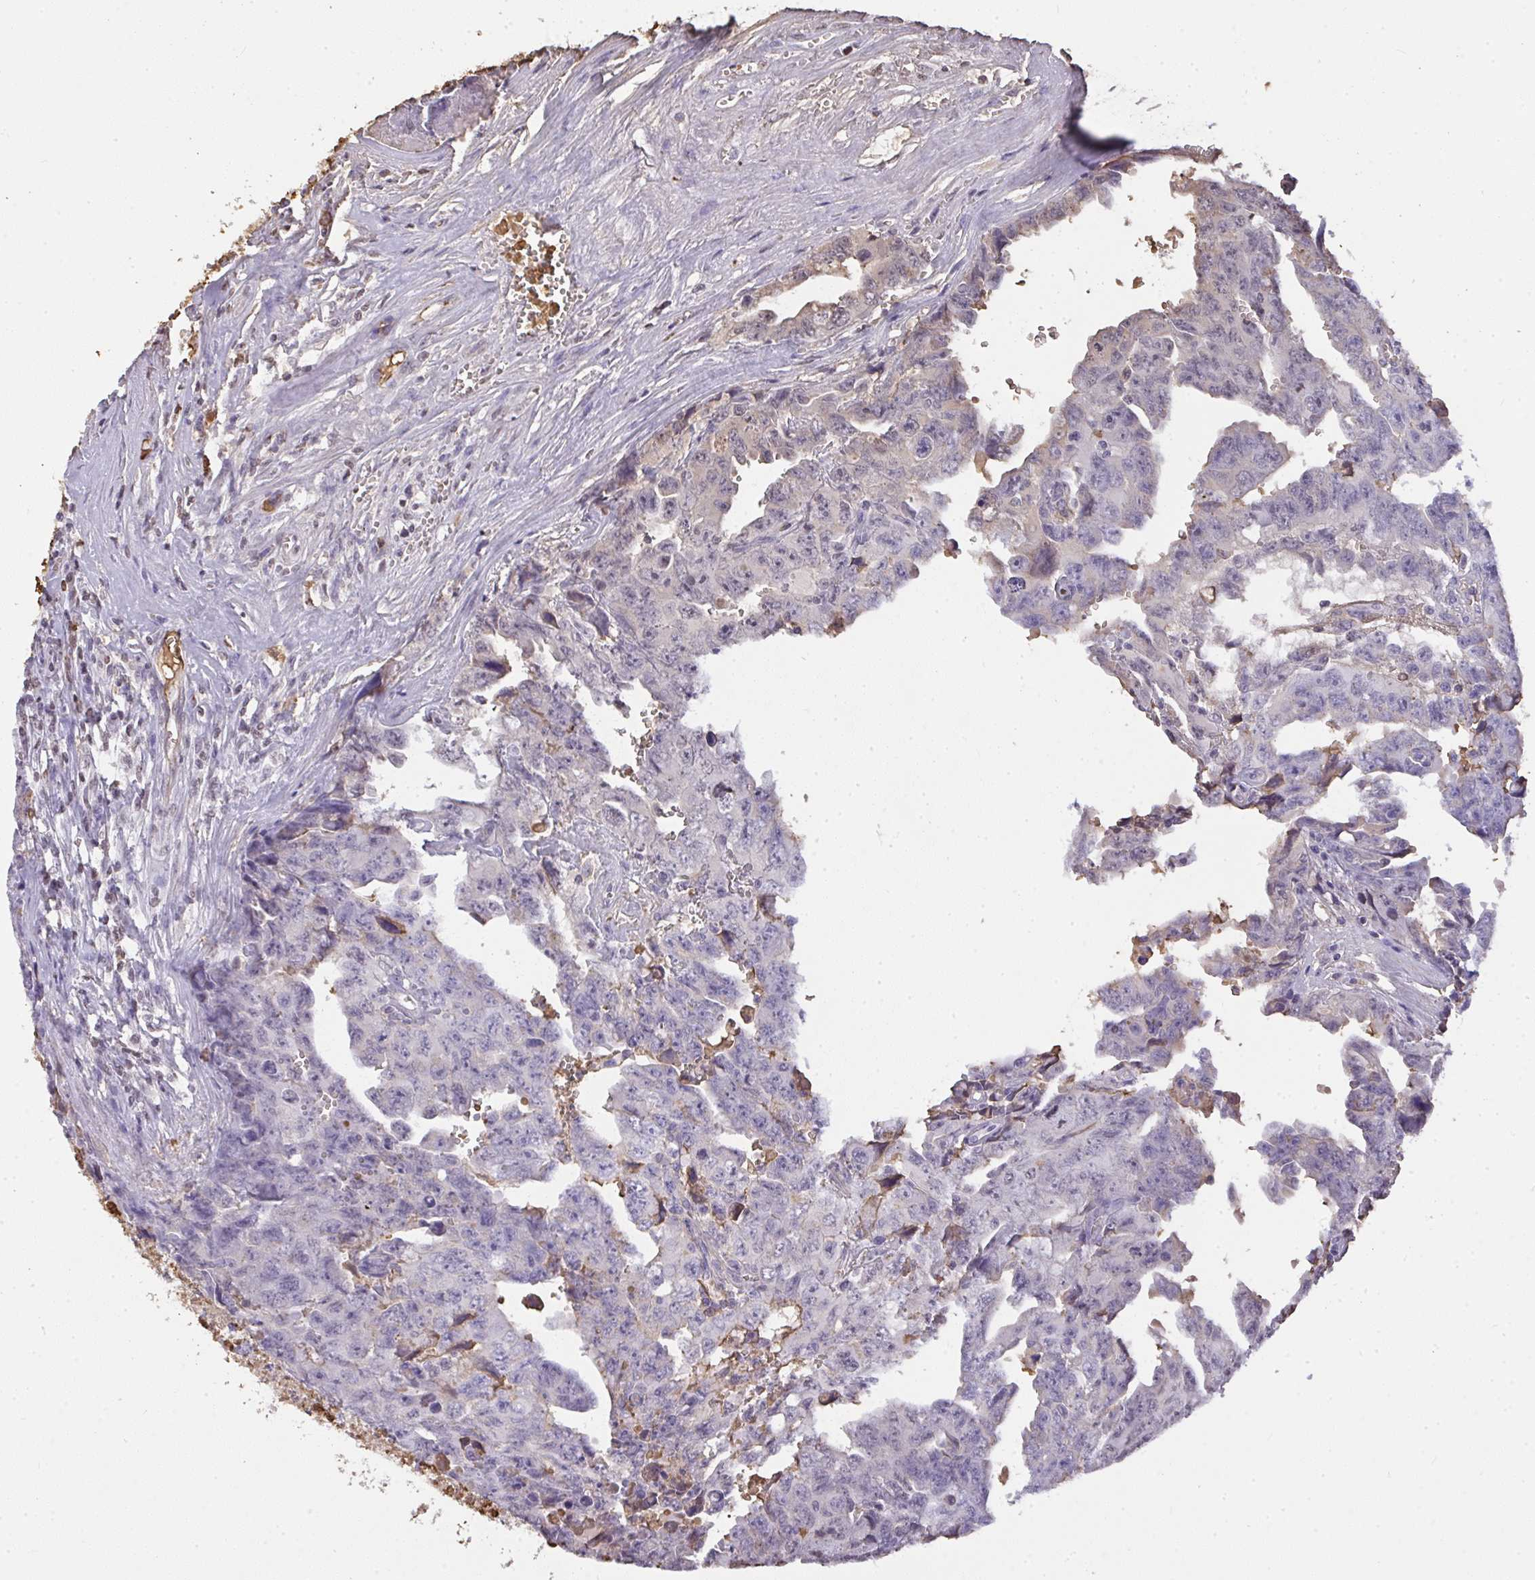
{"staining": {"intensity": "negative", "quantity": "none", "location": "none"}, "tissue": "testis cancer", "cell_type": "Tumor cells", "image_type": "cancer", "snomed": [{"axis": "morphology", "description": "Carcinoma, Embryonal, NOS"}, {"axis": "topography", "description": "Testis"}], "caption": "Embryonal carcinoma (testis) was stained to show a protein in brown. There is no significant expression in tumor cells.", "gene": "SMYD5", "patient": {"sex": "male", "age": 24}}